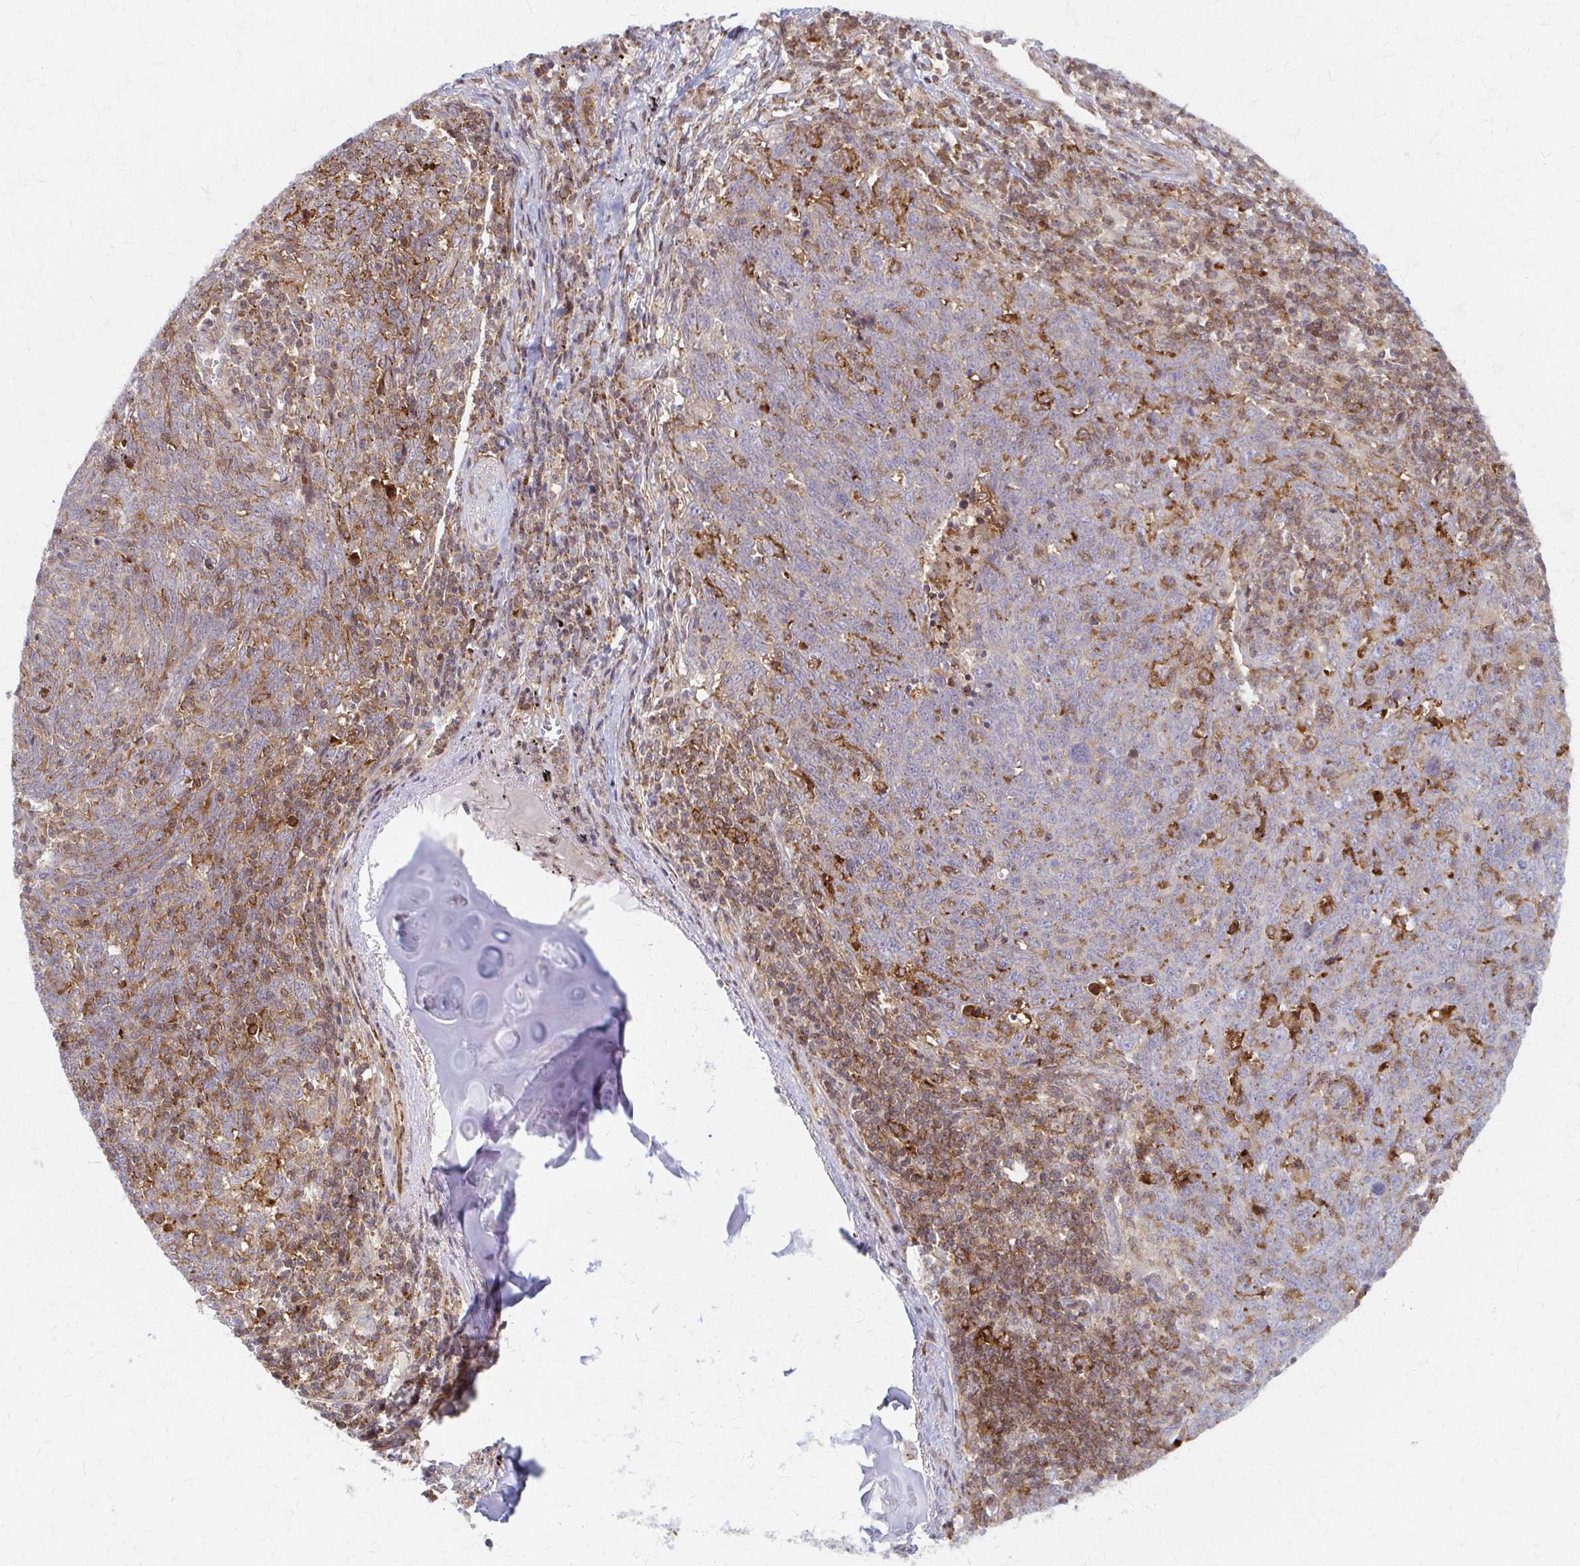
{"staining": {"intensity": "weak", "quantity": "<25%", "location": "cytoplasmic/membranous"}, "tissue": "lung cancer", "cell_type": "Tumor cells", "image_type": "cancer", "snomed": [{"axis": "morphology", "description": "Squamous cell carcinoma, NOS"}, {"axis": "topography", "description": "Lung"}], "caption": "Immunohistochemical staining of squamous cell carcinoma (lung) reveals no significant staining in tumor cells. (Immunohistochemistry, brightfield microscopy, high magnification).", "gene": "ARHGAP35", "patient": {"sex": "female", "age": 72}}